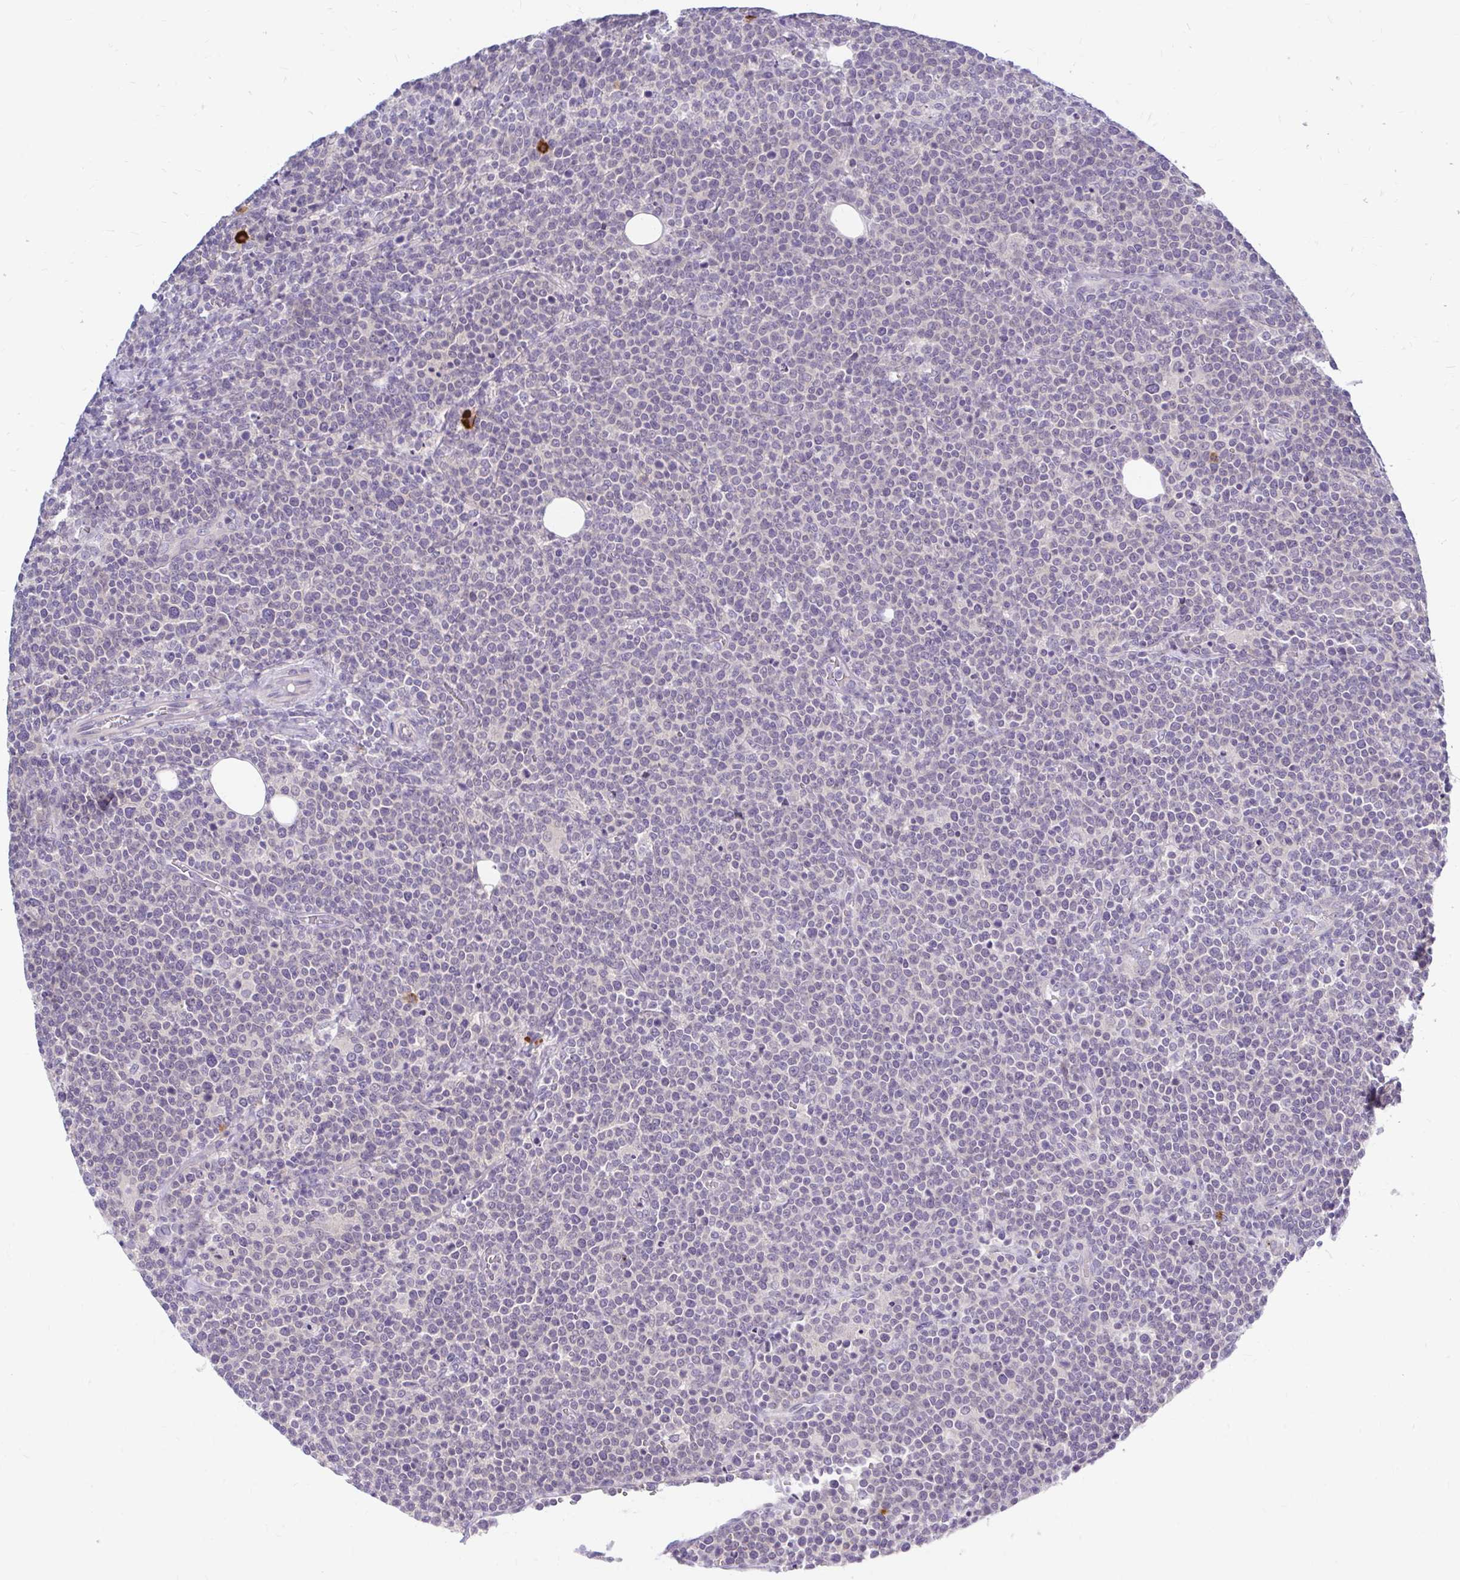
{"staining": {"intensity": "negative", "quantity": "none", "location": "none"}, "tissue": "lymphoma", "cell_type": "Tumor cells", "image_type": "cancer", "snomed": [{"axis": "morphology", "description": "Malignant lymphoma, non-Hodgkin's type, High grade"}, {"axis": "topography", "description": "Lymph node"}], "caption": "Malignant lymphoma, non-Hodgkin's type (high-grade) stained for a protein using immunohistochemistry displays no positivity tumor cells.", "gene": "MAP1LC3A", "patient": {"sex": "male", "age": 61}}